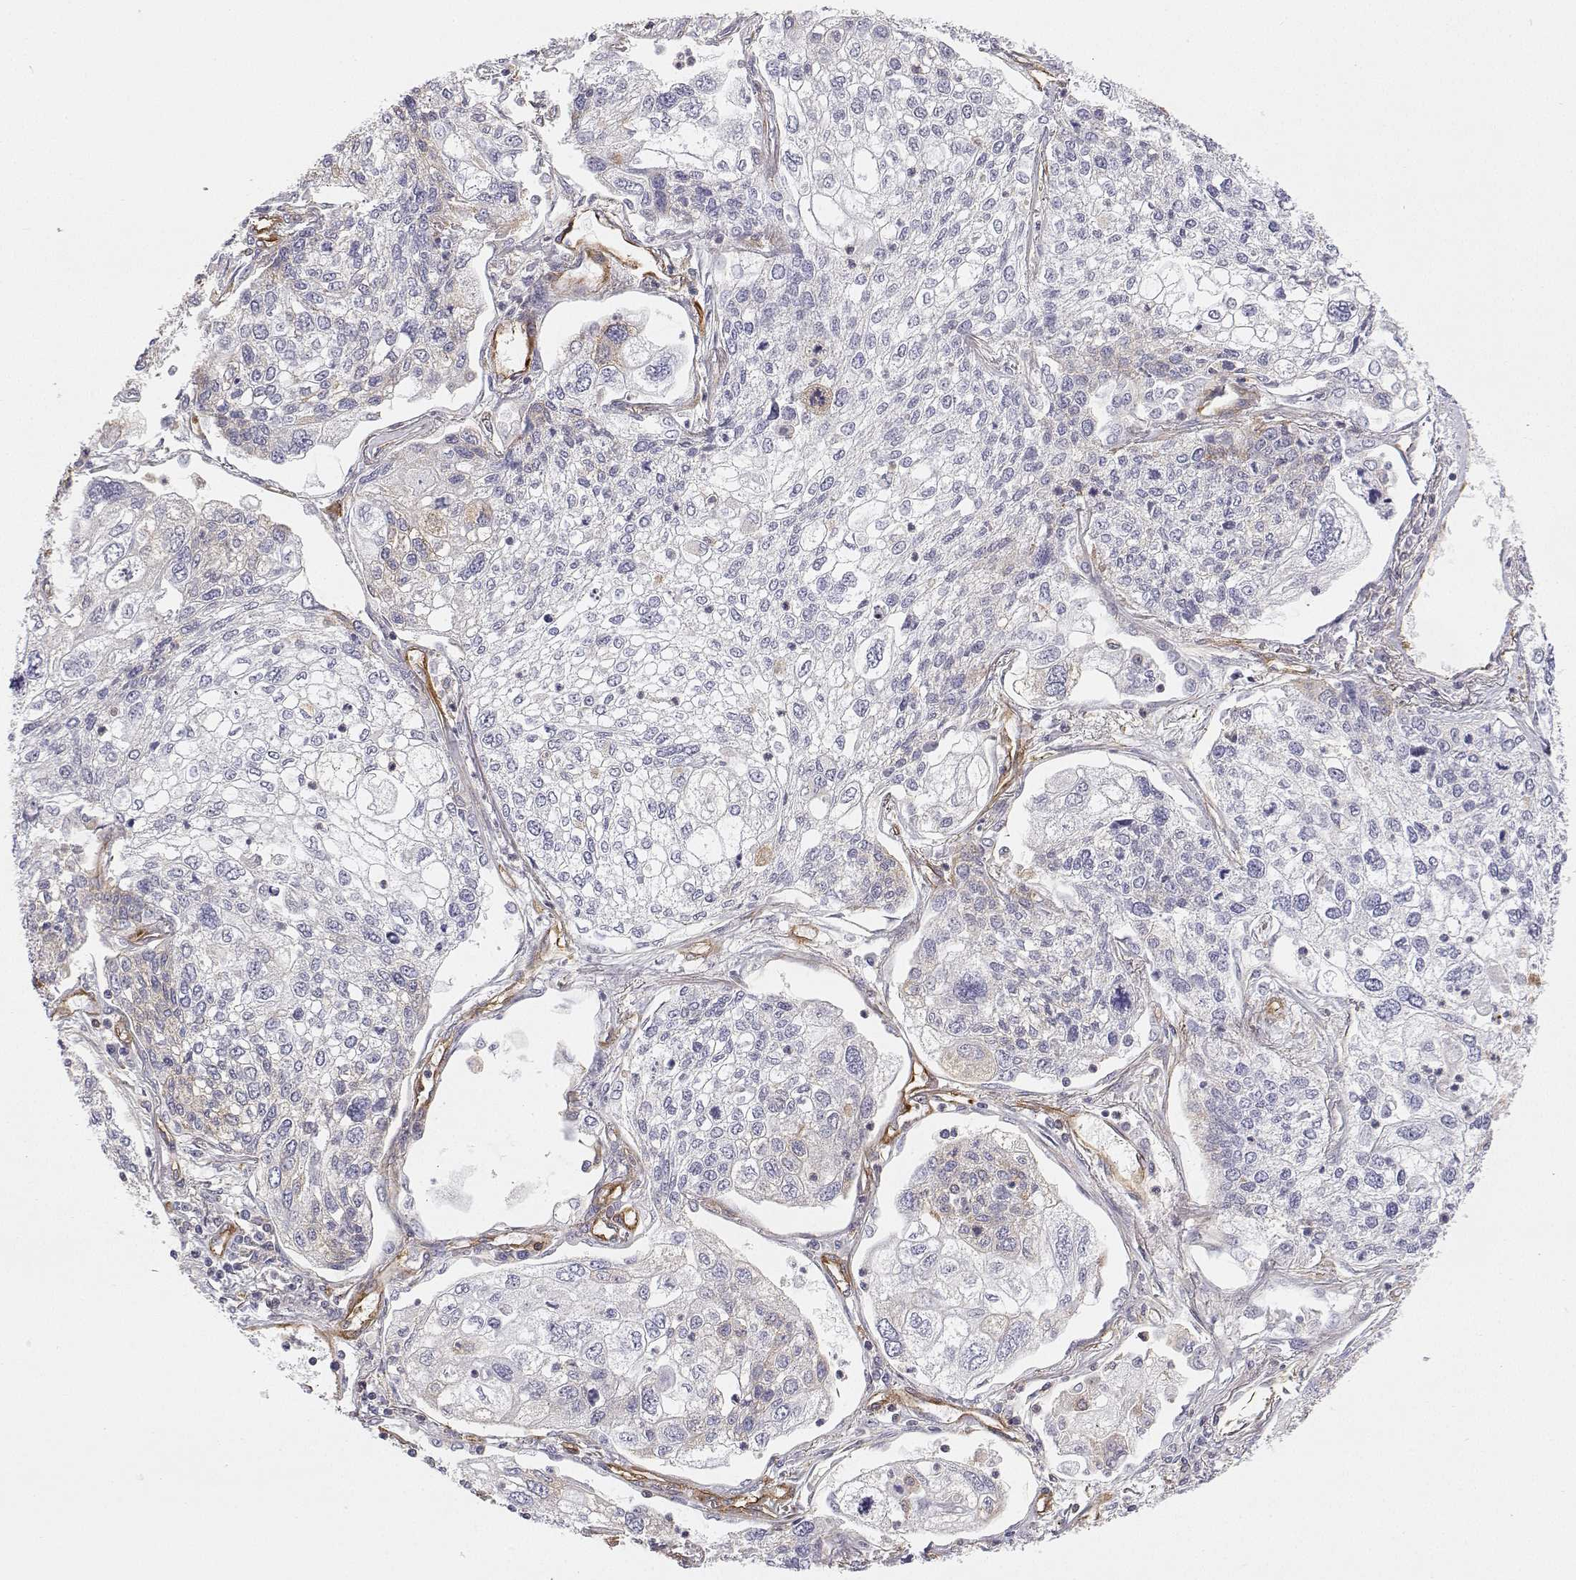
{"staining": {"intensity": "negative", "quantity": "none", "location": "none"}, "tissue": "lung cancer", "cell_type": "Tumor cells", "image_type": "cancer", "snomed": [{"axis": "morphology", "description": "Squamous cell carcinoma, NOS"}, {"axis": "topography", "description": "Lung"}], "caption": "This is an IHC histopathology image of lung cancer. There is no expression in tumor cells.", "gene": "MYH9", "patient": {"sex": "male", "age": 74}}